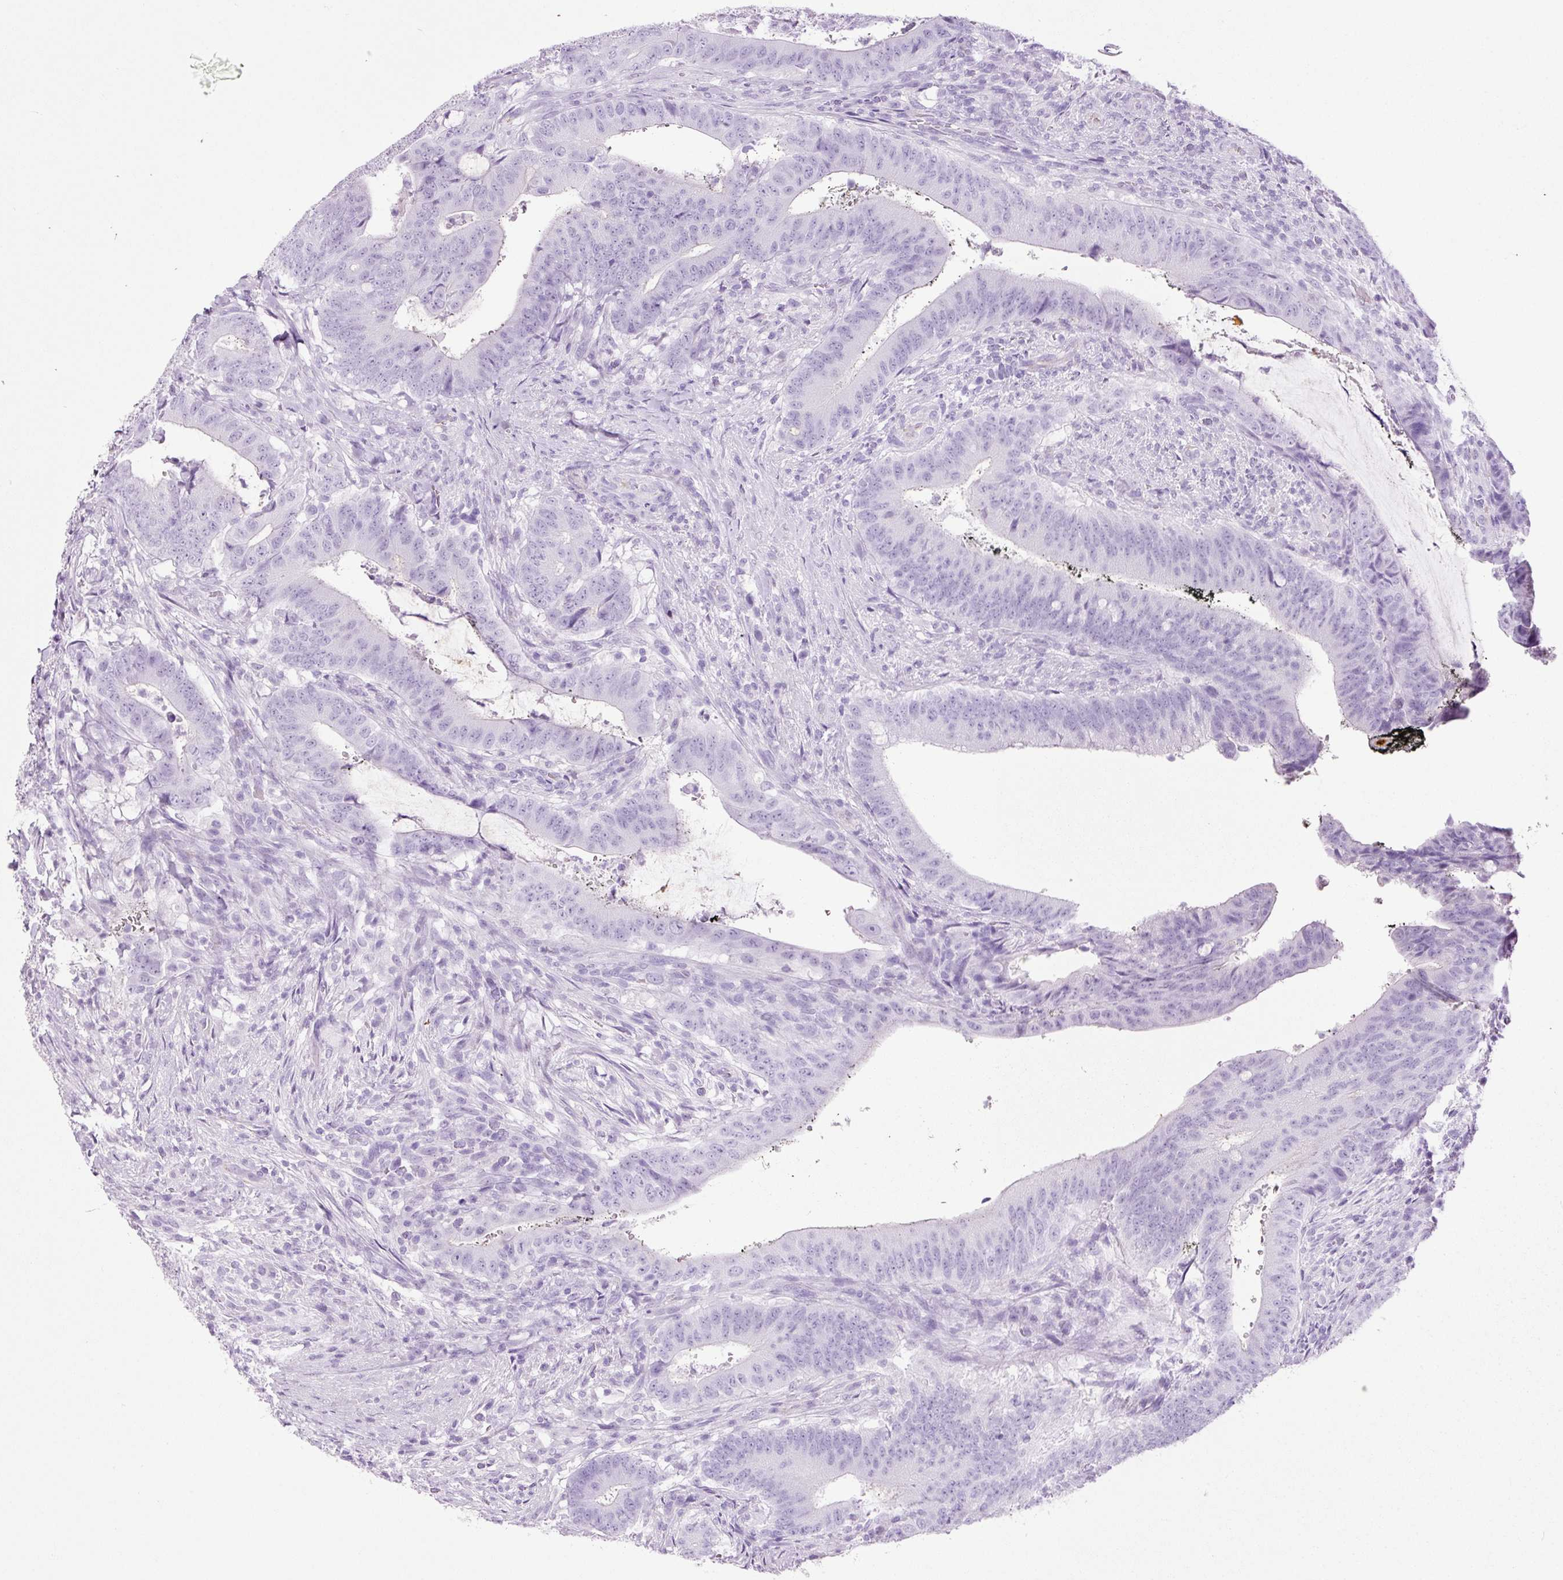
{"staining": {"intensity": "negative", "quantity": "none", "location": "none"}, "tissue": "colorectal cancer", "cell_type": "Tumor cells", "image_type": "cancer", "snomed": [{"axis": "morphology", "description": "Adenocarcinoma, NOS"}, {"axis": "topography", "description": "Colon"}], "caption": "Micrograph shows no protein positivity in tumor cells of colorectal adenocarcinoma tissue.", "gene": "ADSS1", "patient": {"sex": "female", "age": 43}}